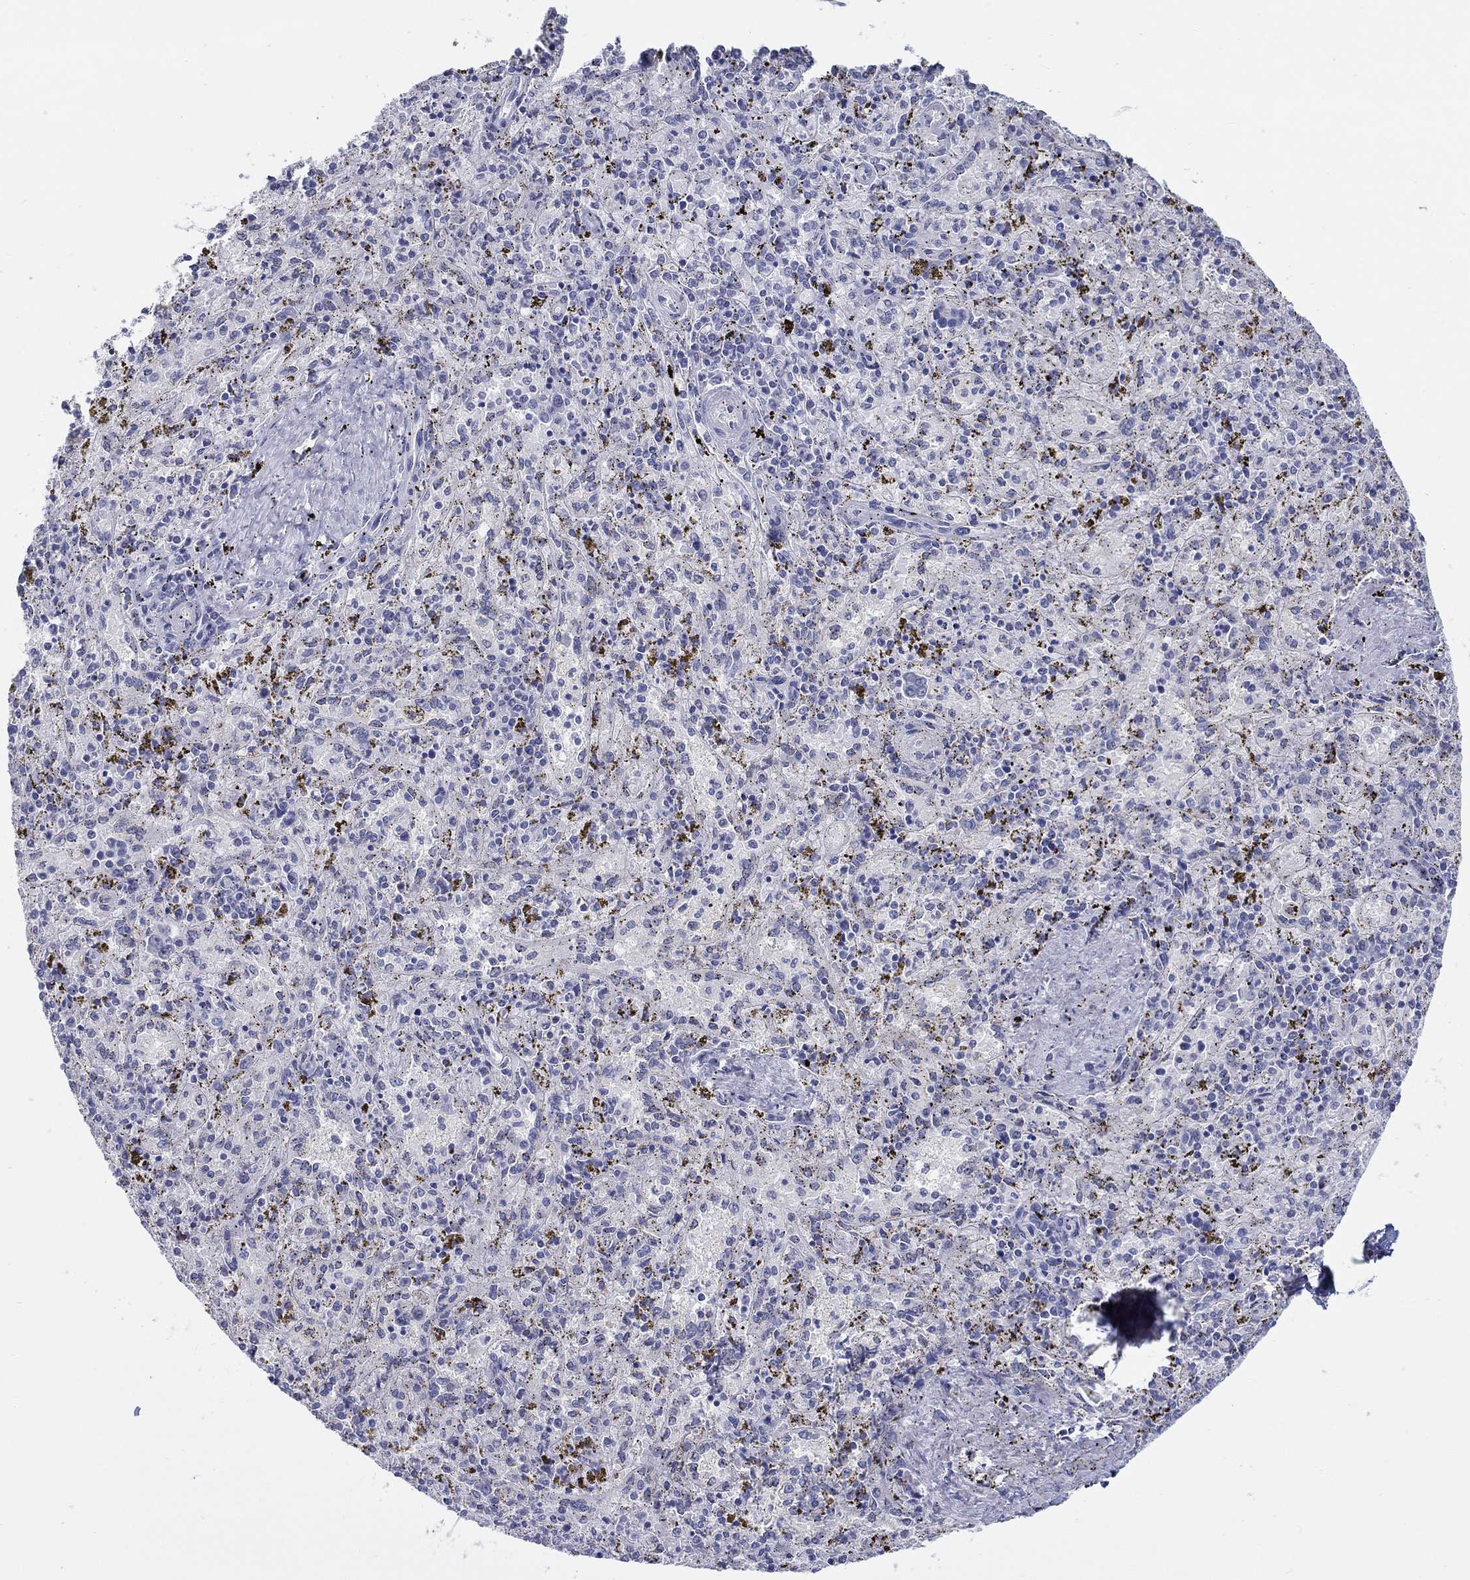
{"staining": {"intensity": "negative", "quantity": "none", "location": "none"}, "tissue": "spleen", "cell_type": "Cells in red pulp", "image_type": "normal", "snomed": [{"axis": "morphology", "description": "Normal tissue, NOS"}, {"axis": "topography", "description": "Spleen"}], "caption": "A photomicrograph of spleen stained for a protein shows no brown staining in cells in red pulp. The staining is performed using DAB (3,3'-diaminobenzidine) brown chromogen with nuclei counter-stained in using hematoxylin.", "gene": "HAPLN4", "patient": {"sex": "female", "age": 50}}